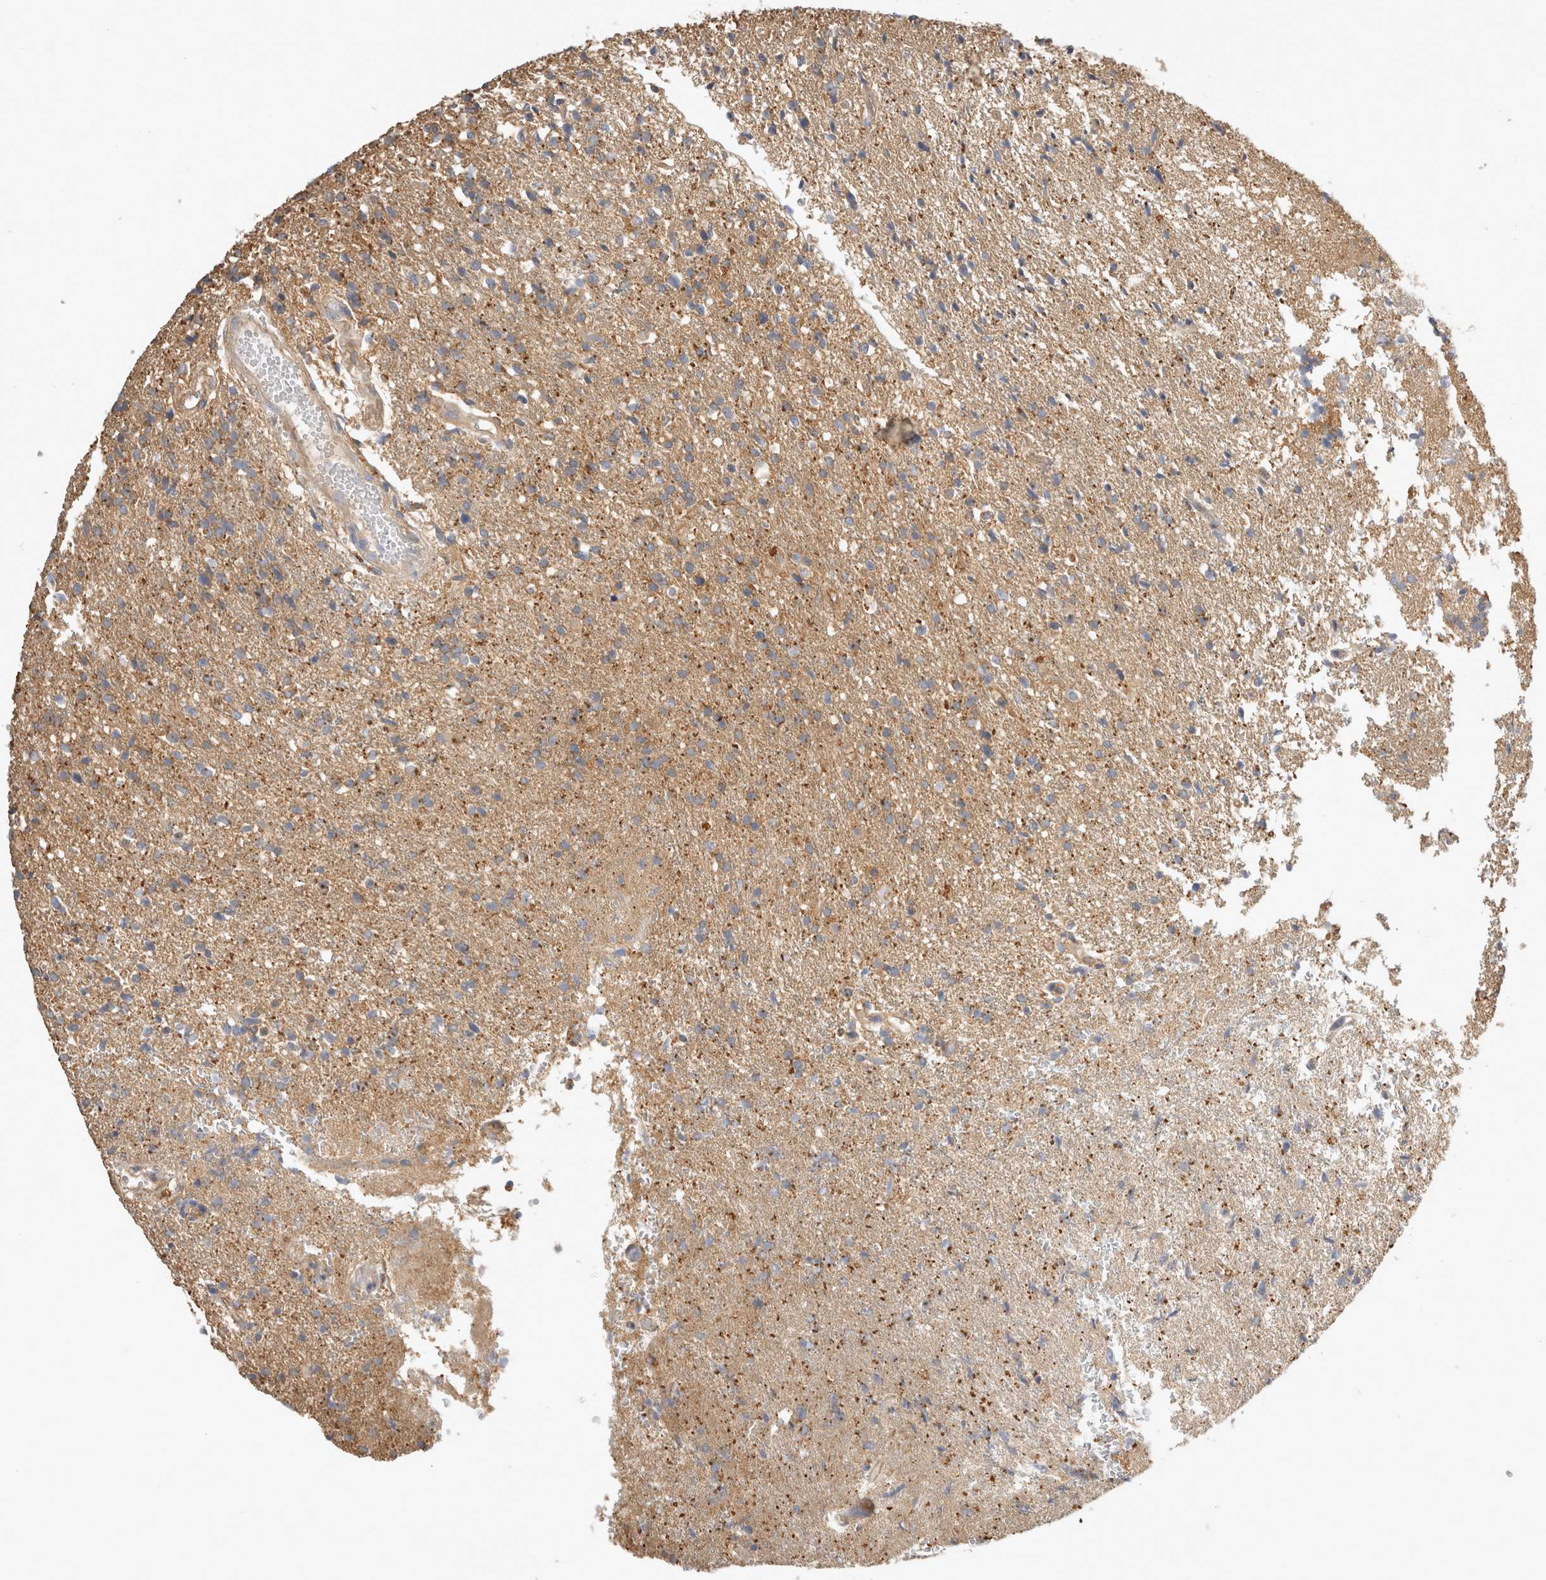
{"staining": {"intensity": "moderate", "quantity": ">75%", "location": "cytoplasmic/membranous"}, "tissue": "glioma", "cell_type": "Tumor cells", "image_type": "cancer", "snomed": [{"axis": "morphology", "description": "Glioma, malignant, High grade"}, {"axis": "topography", "description": "Brain"}], "caption": "Protein staining exhibits moderate cytoplasmic/membranous expression in approximately >75% of tumor cells in malignant glioma (high-grade). The staining was performed using DAB (3,3'-diaminobenzidine), with brown indicating positive protein expression. Nuclei are stained blue with hematoxylin.", "gene": "CHMP6", "patient": {"sex": "male", "age": 72}}